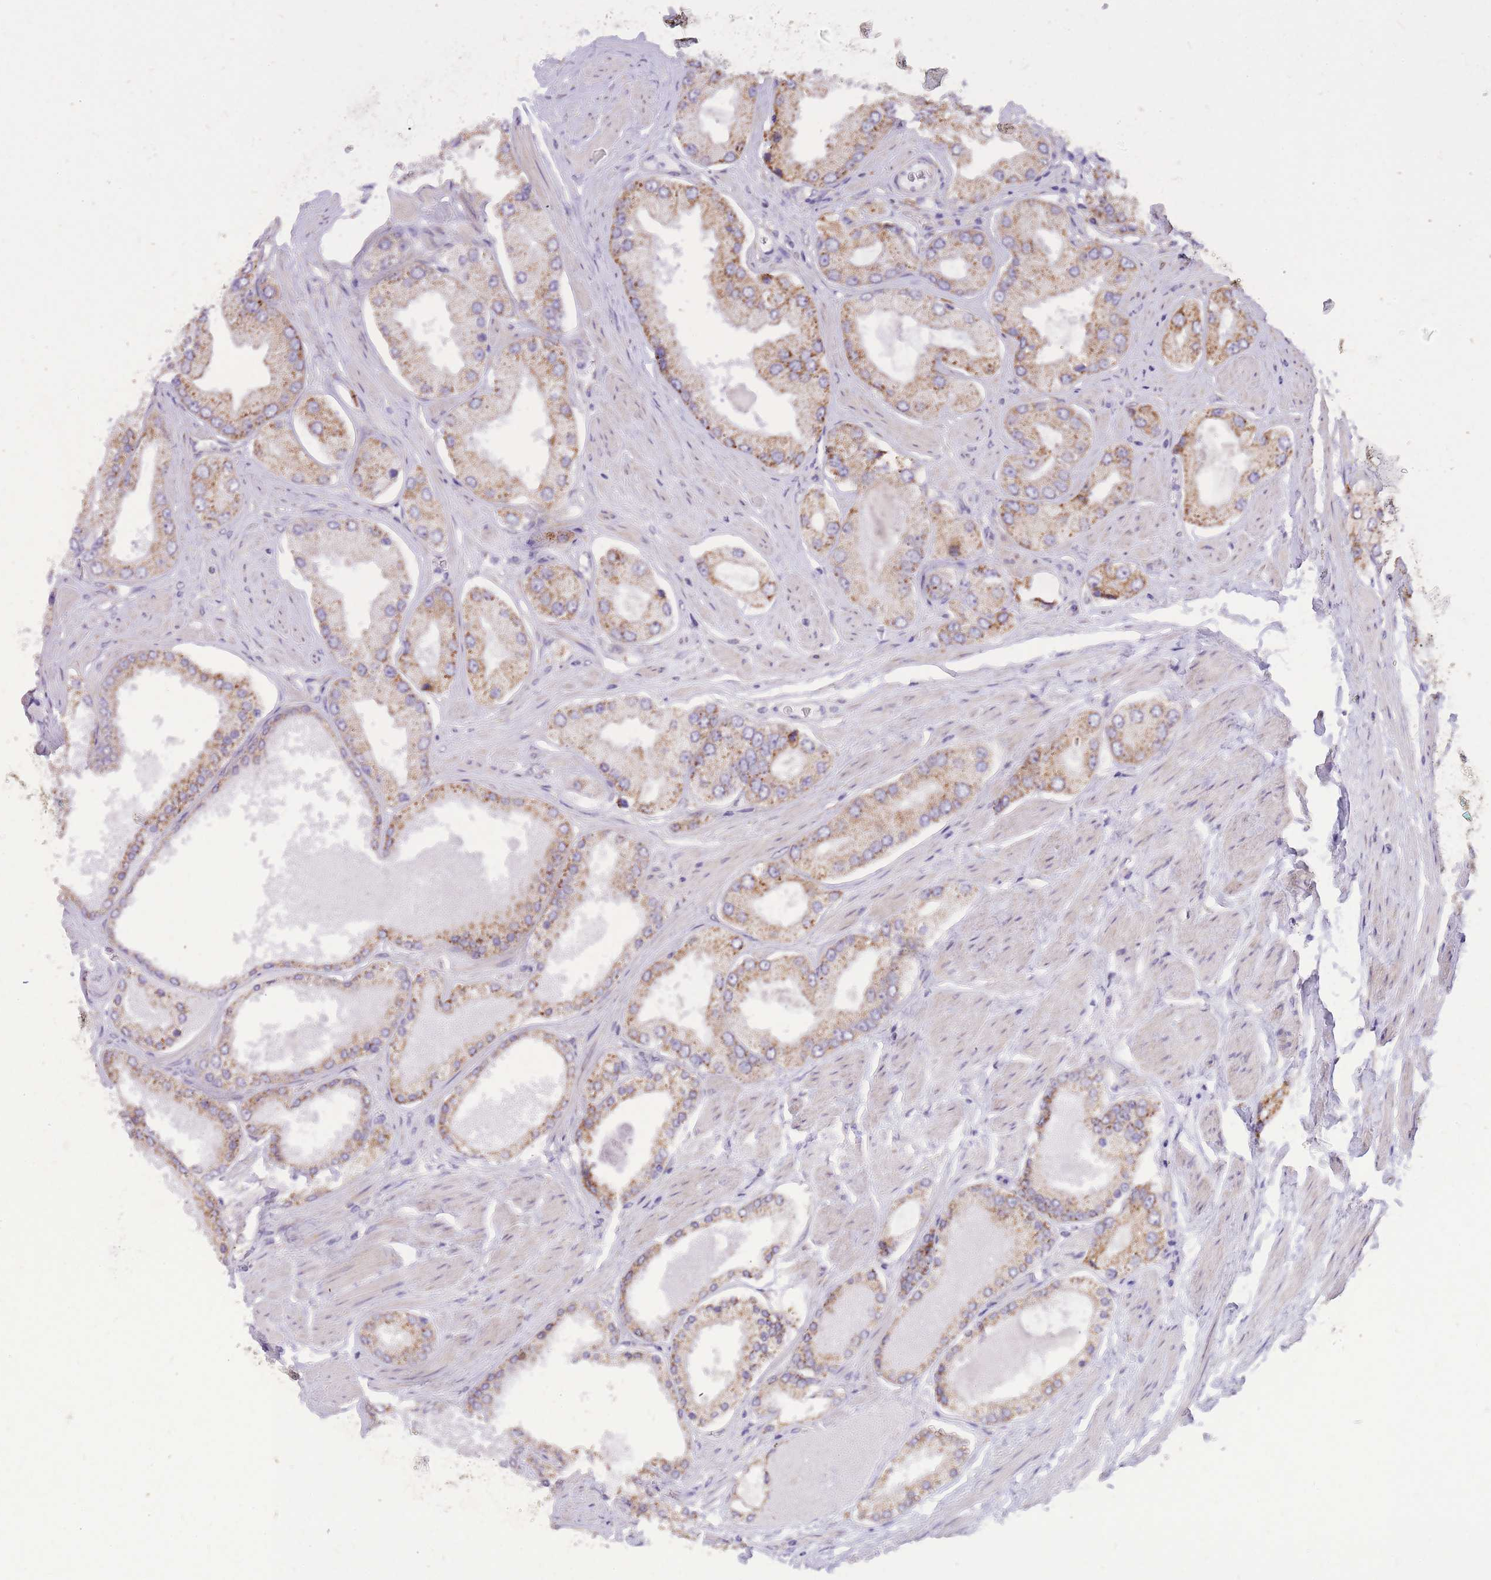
{"staining": {"intensity": "moderate", "quantity": ">75%", "location": "cytoplasmic/membranous"}, "tissue": "prostate cancer", "cell_type": "Tumor cells", "image_type": "cancer", "snomed": [{"axis": "morphology", "description": "Adenocarcinoma, Low grade"}, {"axis": "topography", "description": "Prostate"}], "caption": "Immunohistochemistry of human prostate adenocarcinoma (low-grade) exhibits medium levels of moderate cytoplasmic/membranous staining in about >75% of tumor cells.", "gene": "TOPAZ1", "patient": {"sex": "male", "age": 42}}